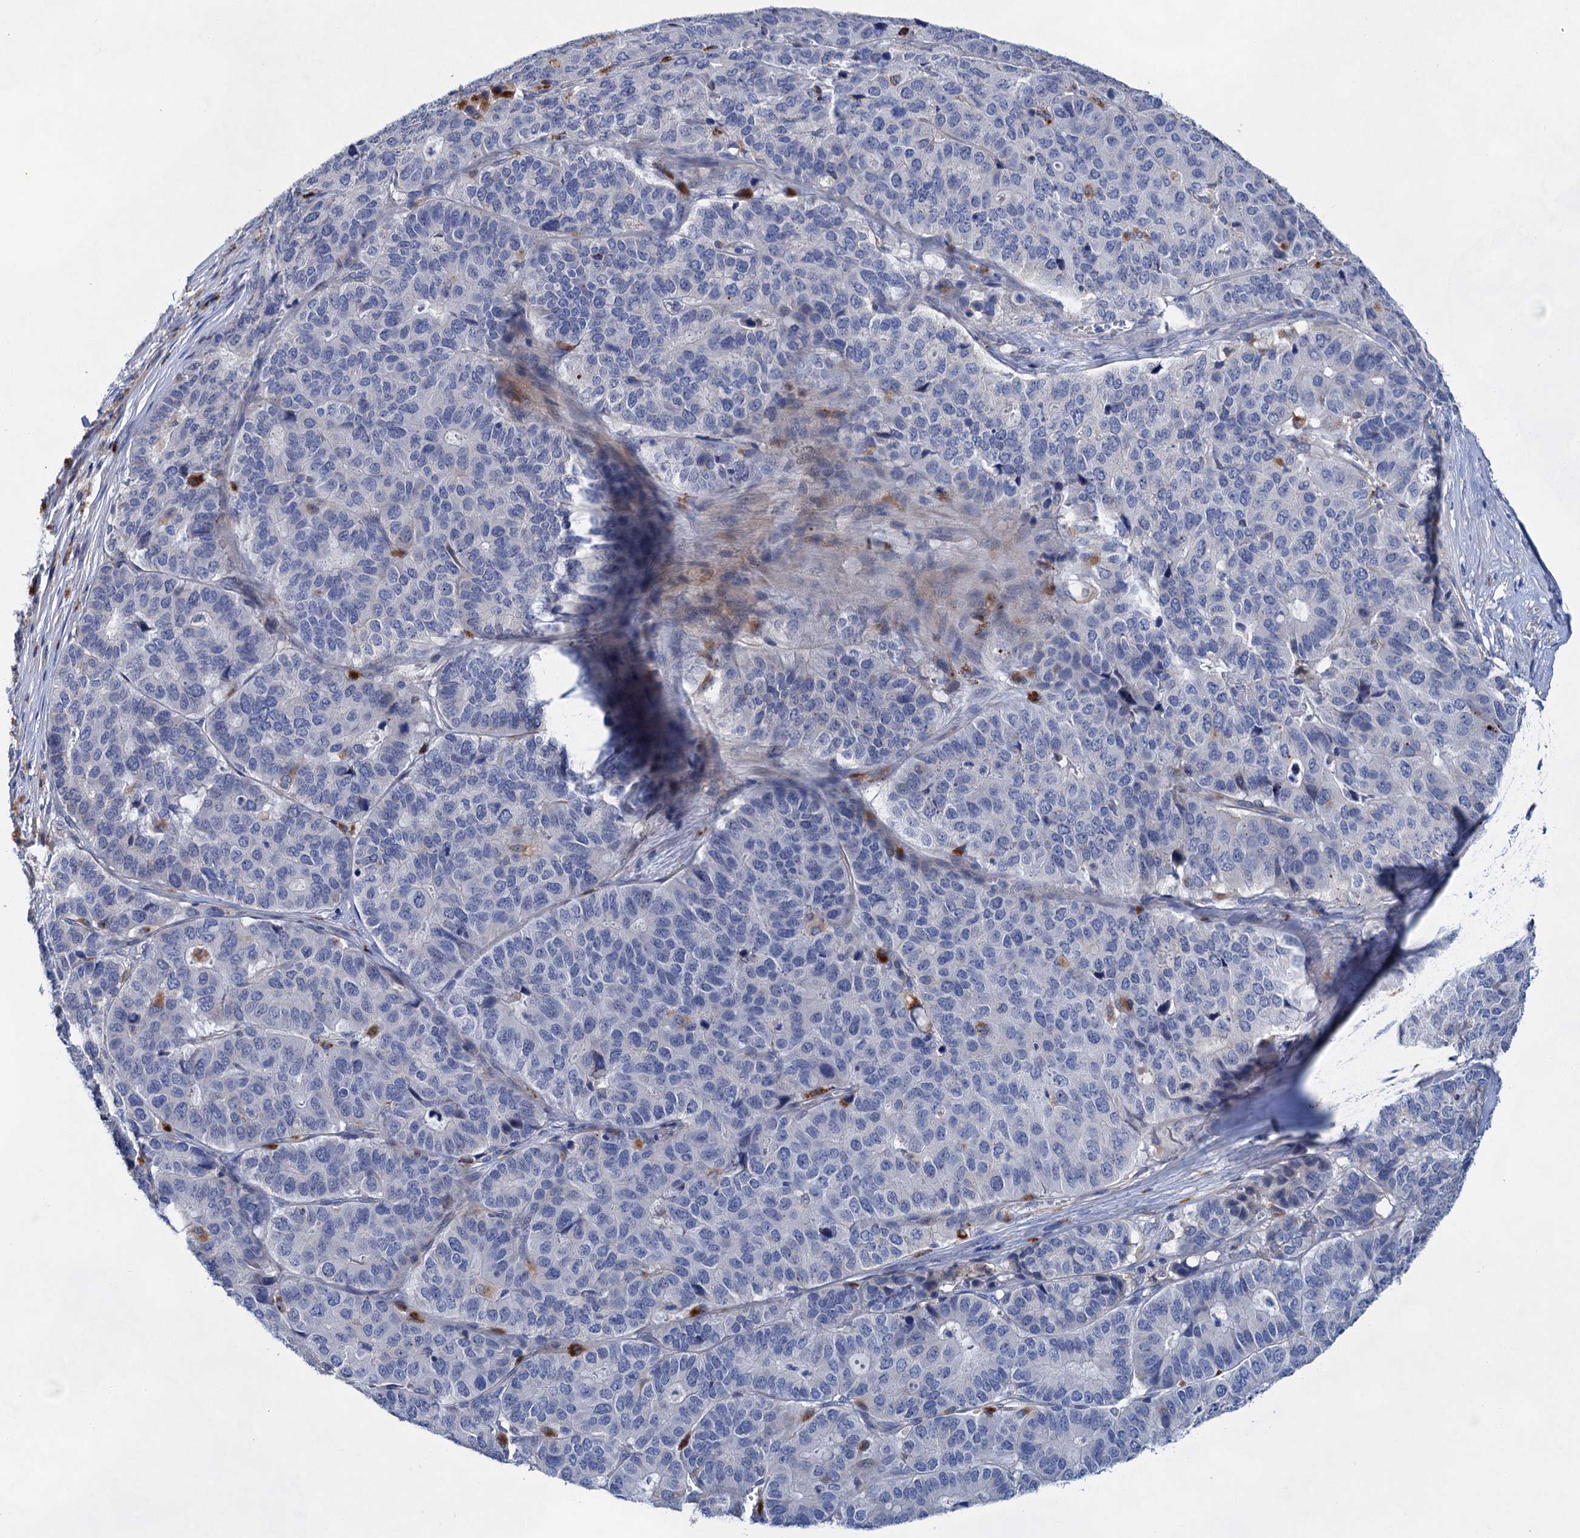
{"staining": {"intensity": "negative", "quantity": "none", "location": "none"}, "tissue": "pancreatic cancer", "cell_type": "Tumor cells", "image_type": "cancer", "snomed": [{"axis": "morphology", "description": "Adenocarcinoma, NOS"}, {"axis": "topography", "description": "Pancreas"}], "caption": "This is a image of immunohistochemistry (IHC) staining of pancreatic cancer (adenocarcinoma), which shows no expression in tumor cells.", "gene": "GPR155", "patient": {"sex": "male", "age": 50}}